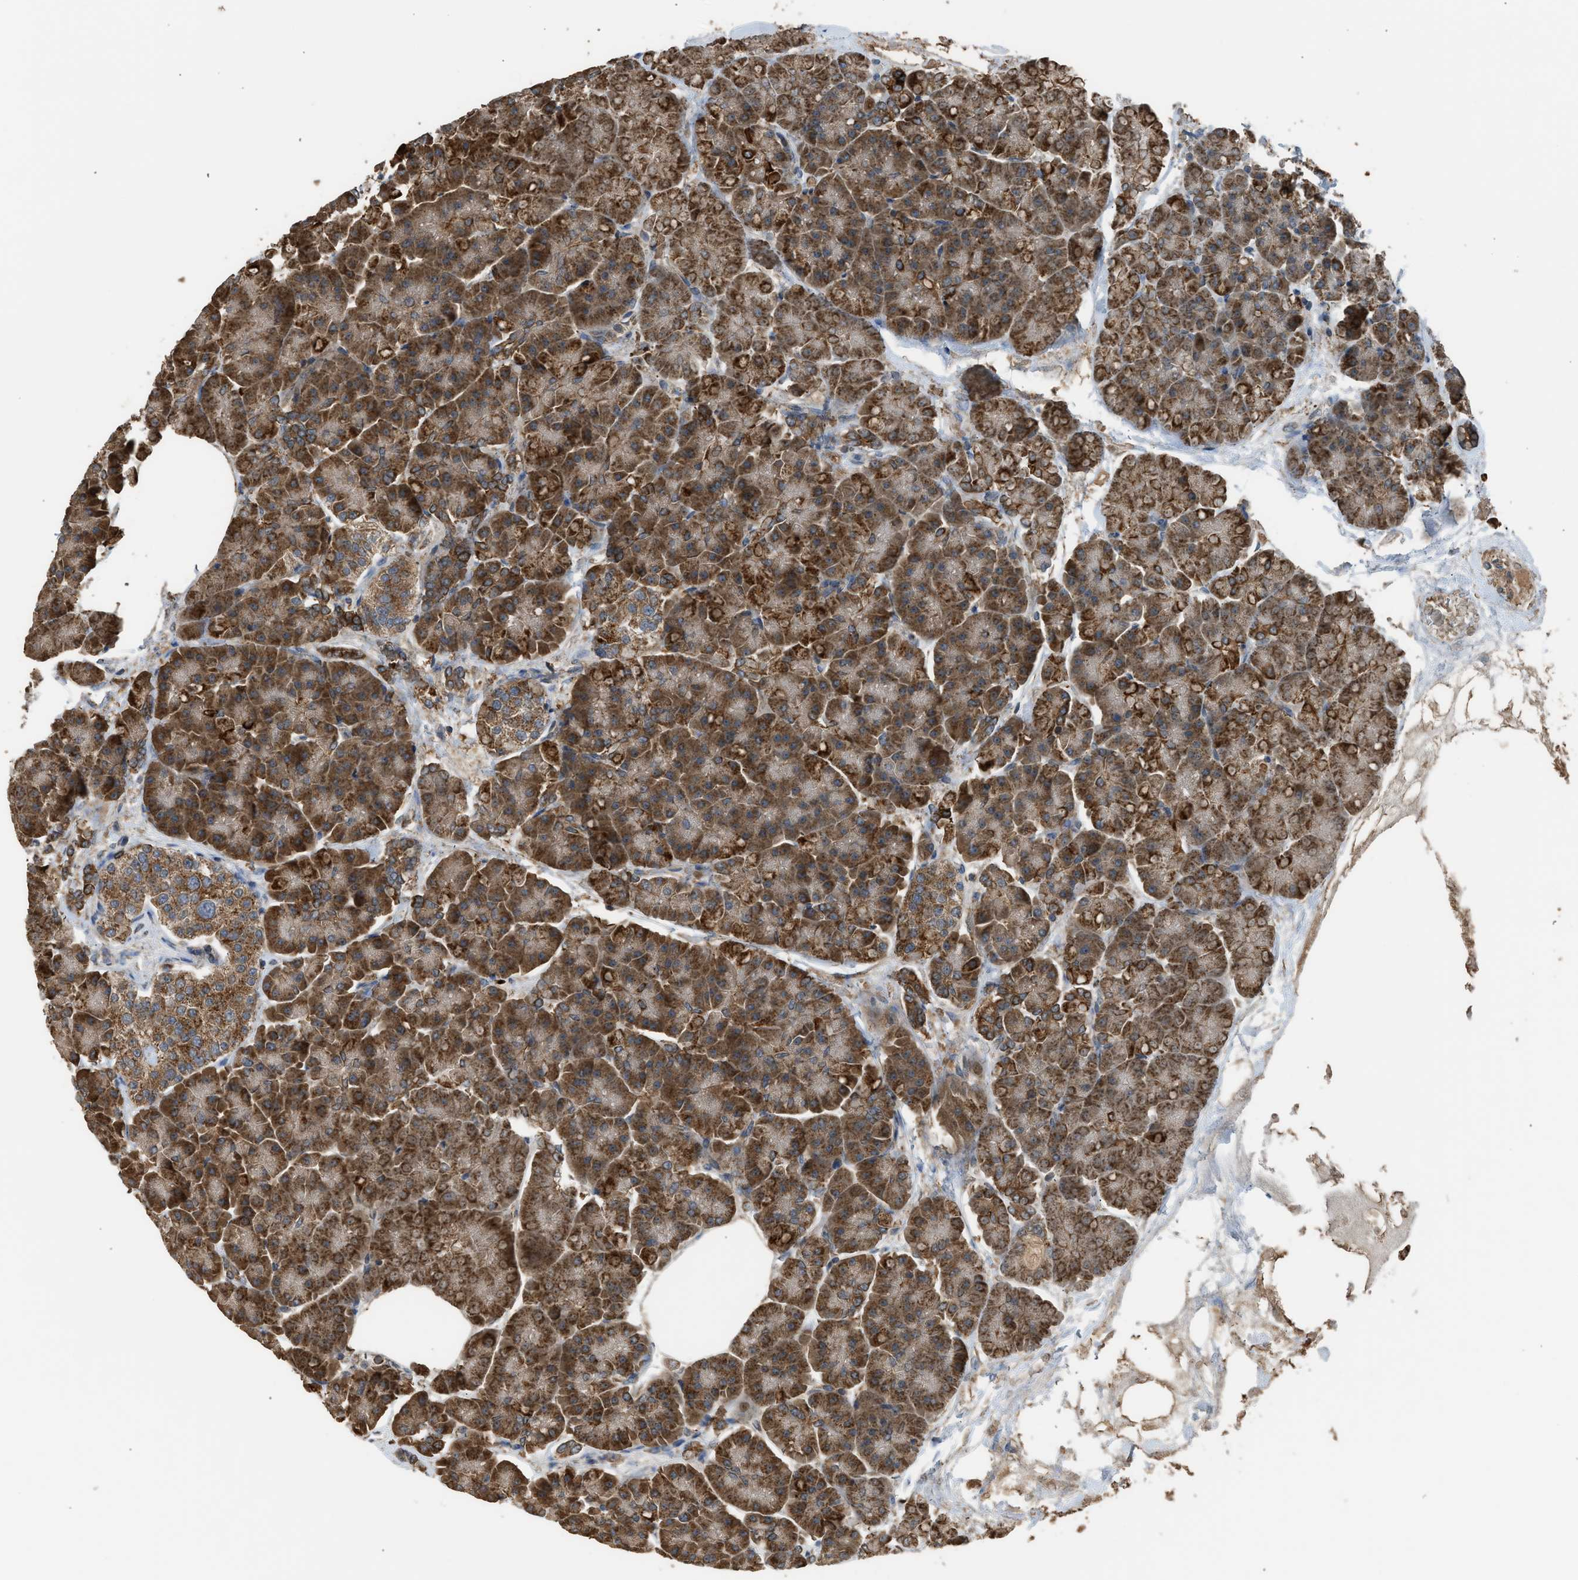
{"staining": {"intensity": "strong", "quantity": ">75%", "location": "cytoplasmic/membranous"}, "tissue": "pancreas", "cell_type": "Exocrine glandular cells", "image_type": "normal", "snomed": [{"axis": "morphology", "description": "Normal tissue, NOS"}, {"axis": "topography", "description": "Pancreas"}], "caption": "A histopathology image of human pancreas stained for a protein displays strong cytoplasmic/membranous brown staining in exocrine glandular cells. (Stains: DAB (3,3'-diaminobenzidine) in brown, nuclei in blue, Microscopy: brightfield microscopy at high magnification).", "gene": "STARD3", "patient": {"sex": "female", "age": 70}}